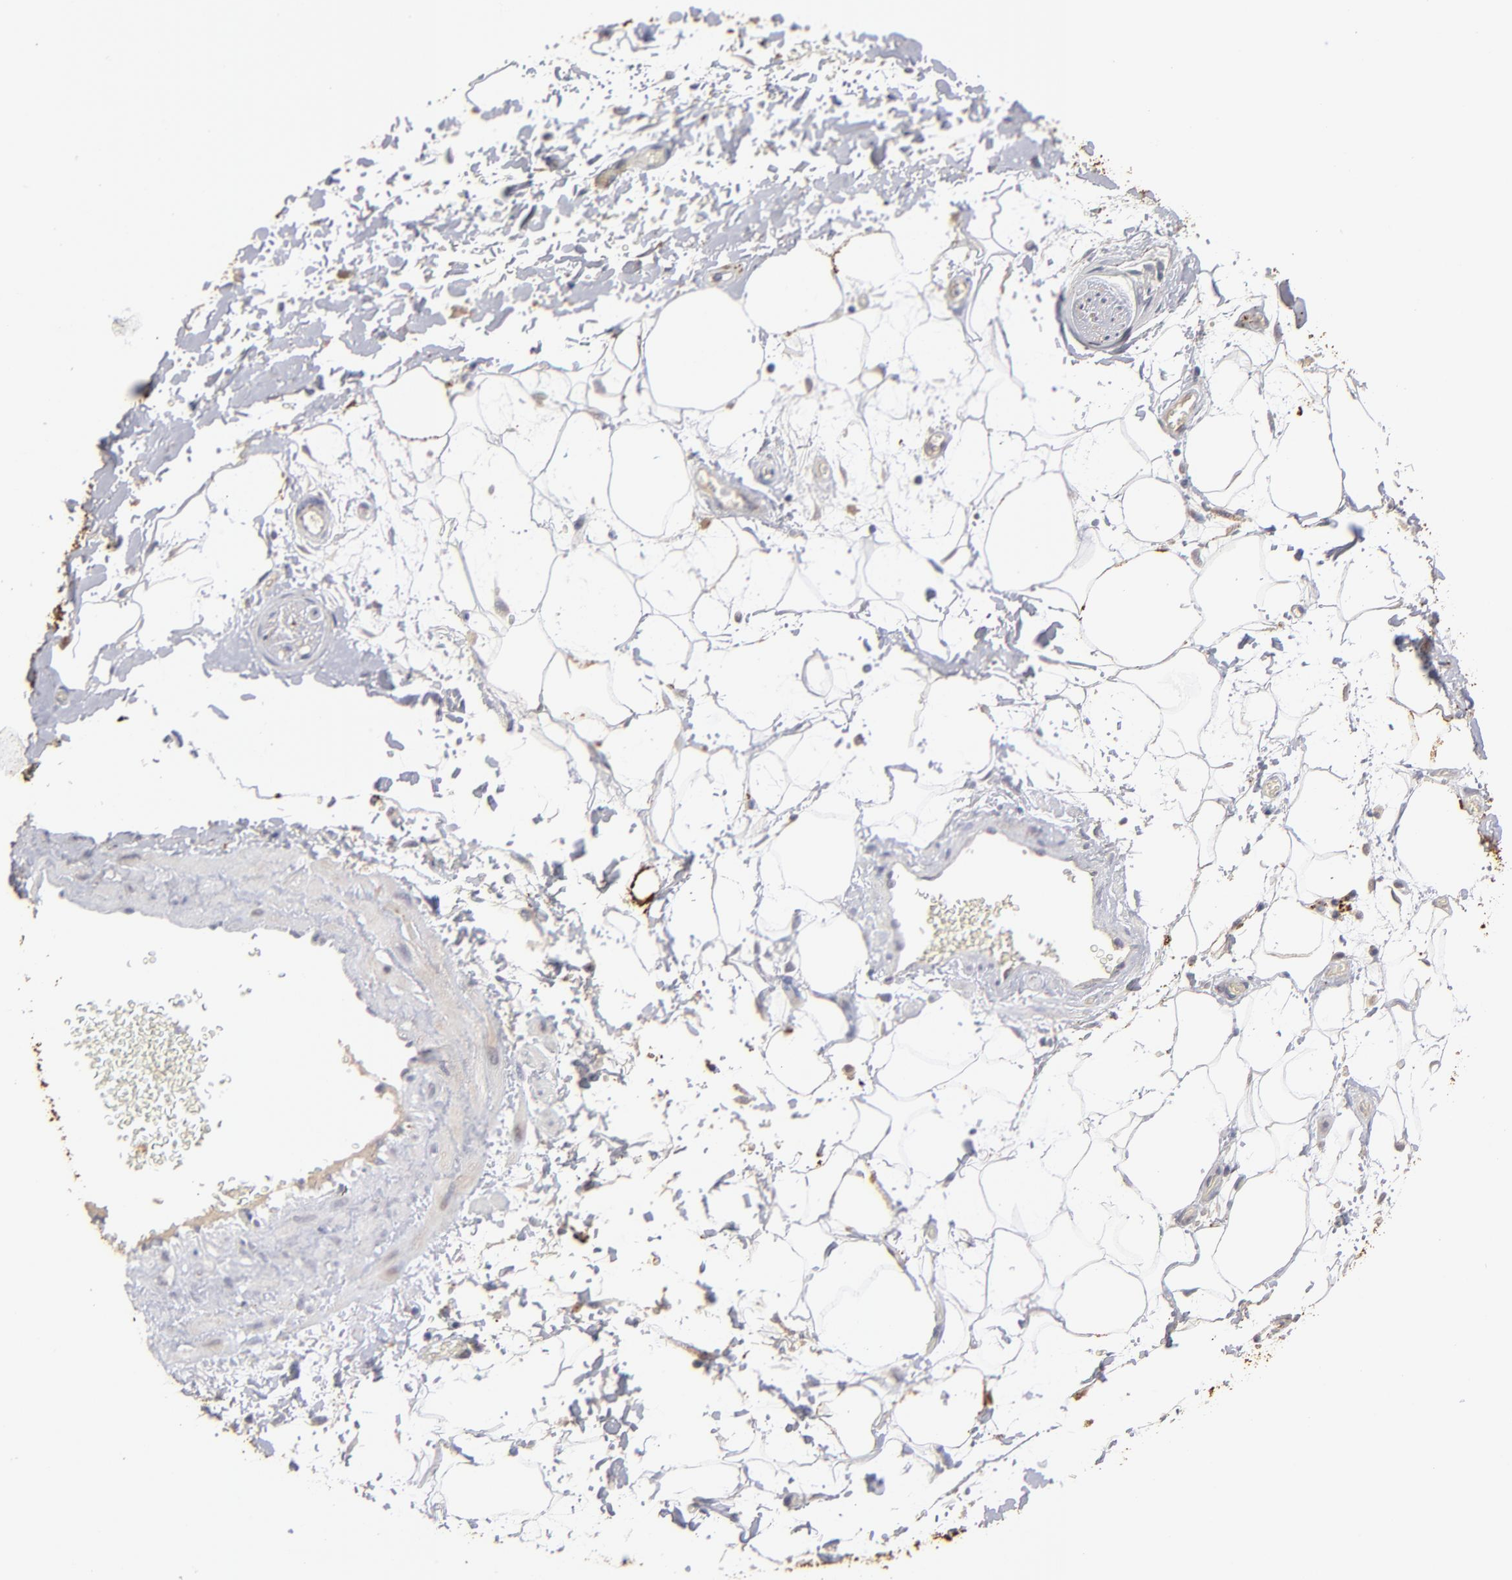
{"staining": {"intensity": "negative", "quantity": "none", "location": "none"}, "tissue": "adipose tissue", "cell_type": "Adipocytes", "image_type": "normal", "snomed": [{"axis": "morphology", "description": "Normal tissue, NOS"}, {"axis": "topography", "description": "Soft tissue"}], "caption": "This is an immunohistochemistry (IHC) image of unremarkable adipose tissue. There is no staining in adipocytes.", "gene": "GPM6B", "patient": {"sex": "male", "age": 72}}